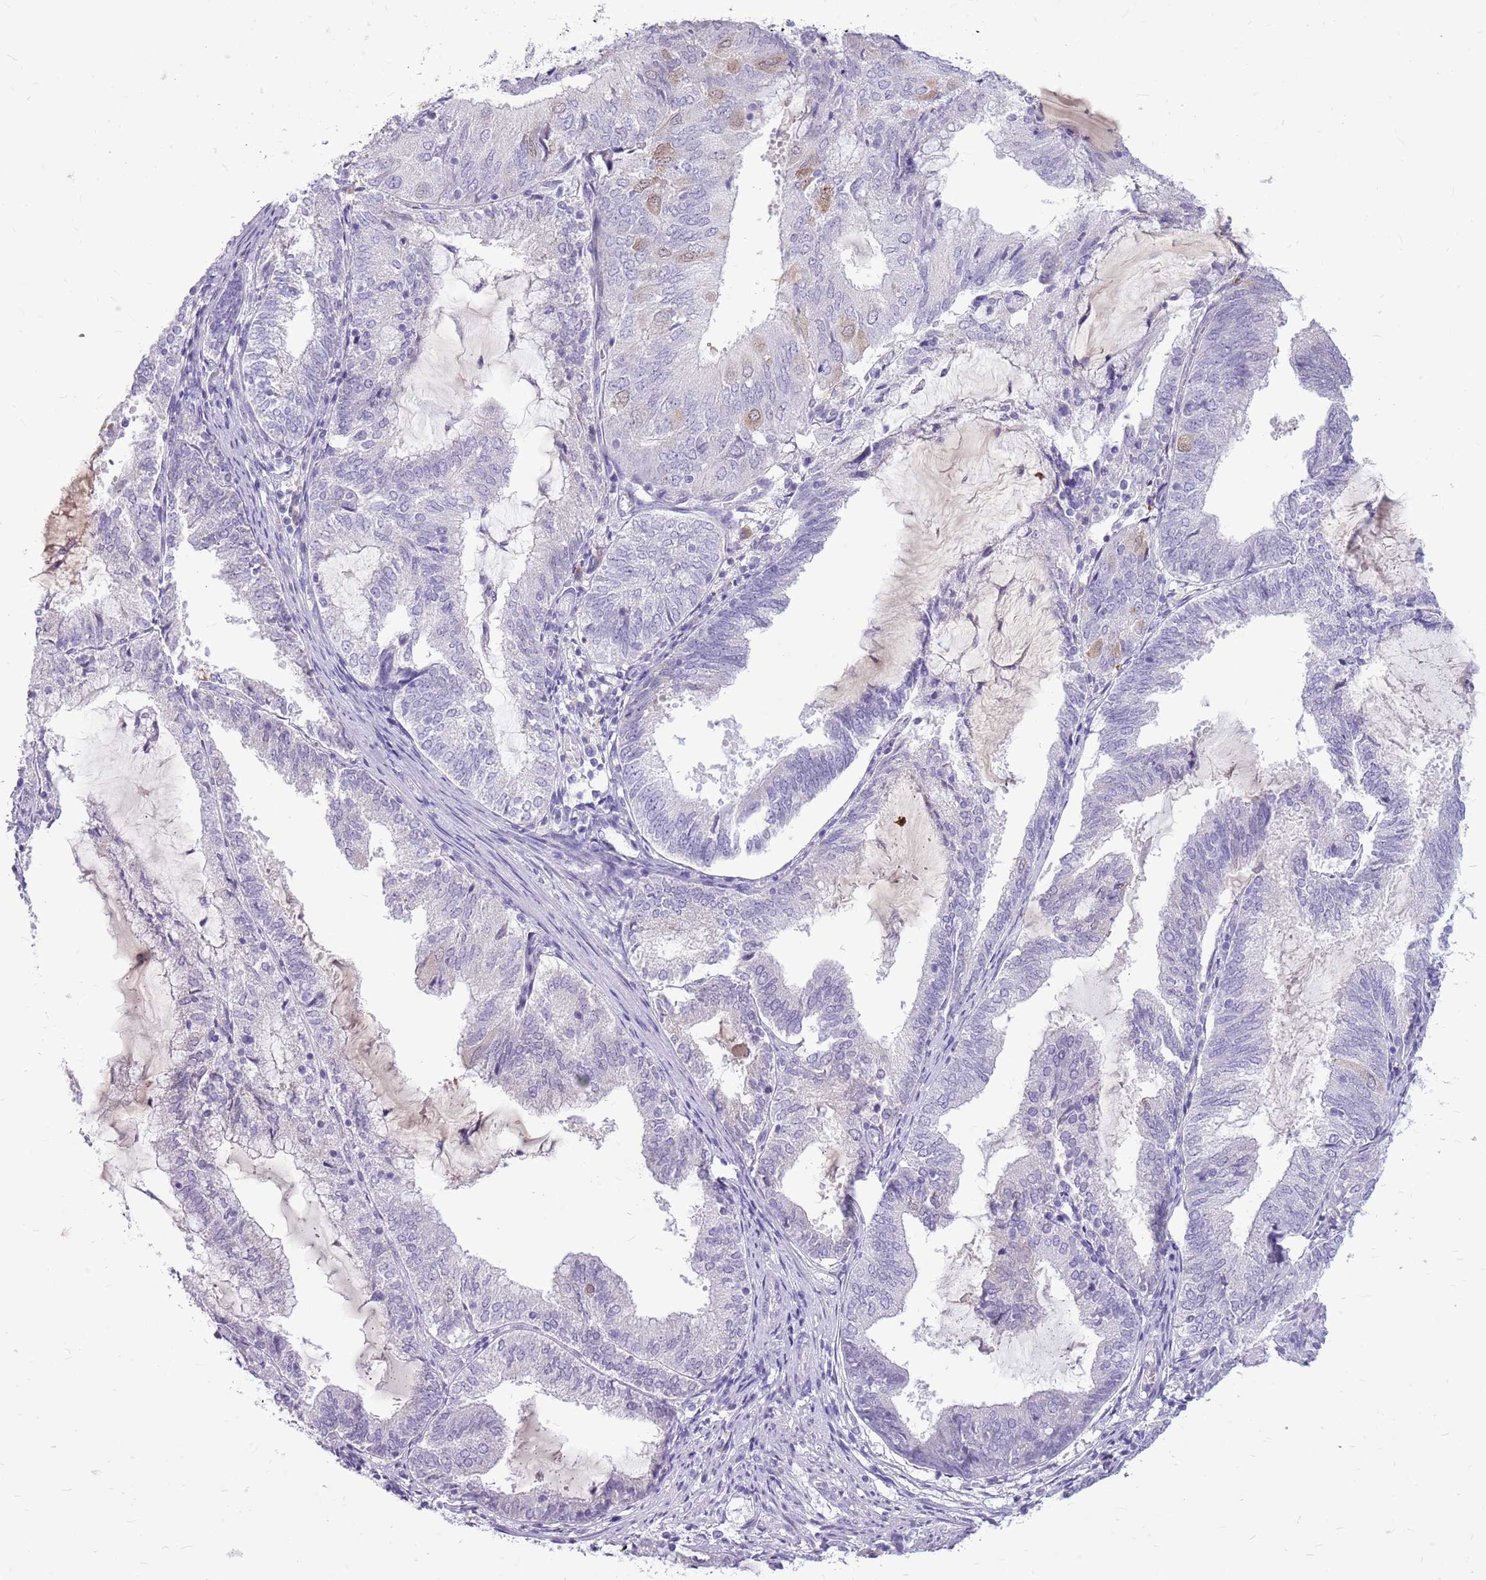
{"staining": {"intensity": "weak", "quantity": "<25%", "location": "cytoplasmic/membranous"}, "tissue": "endometrial cancer", "cell_type": "Tumor cells", "image_type": "cancer", "snomed": [{"axis": "morphology", "description": "Adenocarcinoma, NOS"}, {"axis": "topography", "description": "Endometrium"}], "caption": "High magnification brightfield microscopy of endometrial cancer (adenocarcinoma) stained with DAB (brown) and counterstained with hematoxylin (blue): tumor cells show no significant expression.", "gene": "ZNF425", "patient": {"sex": "female", "age": 81}}